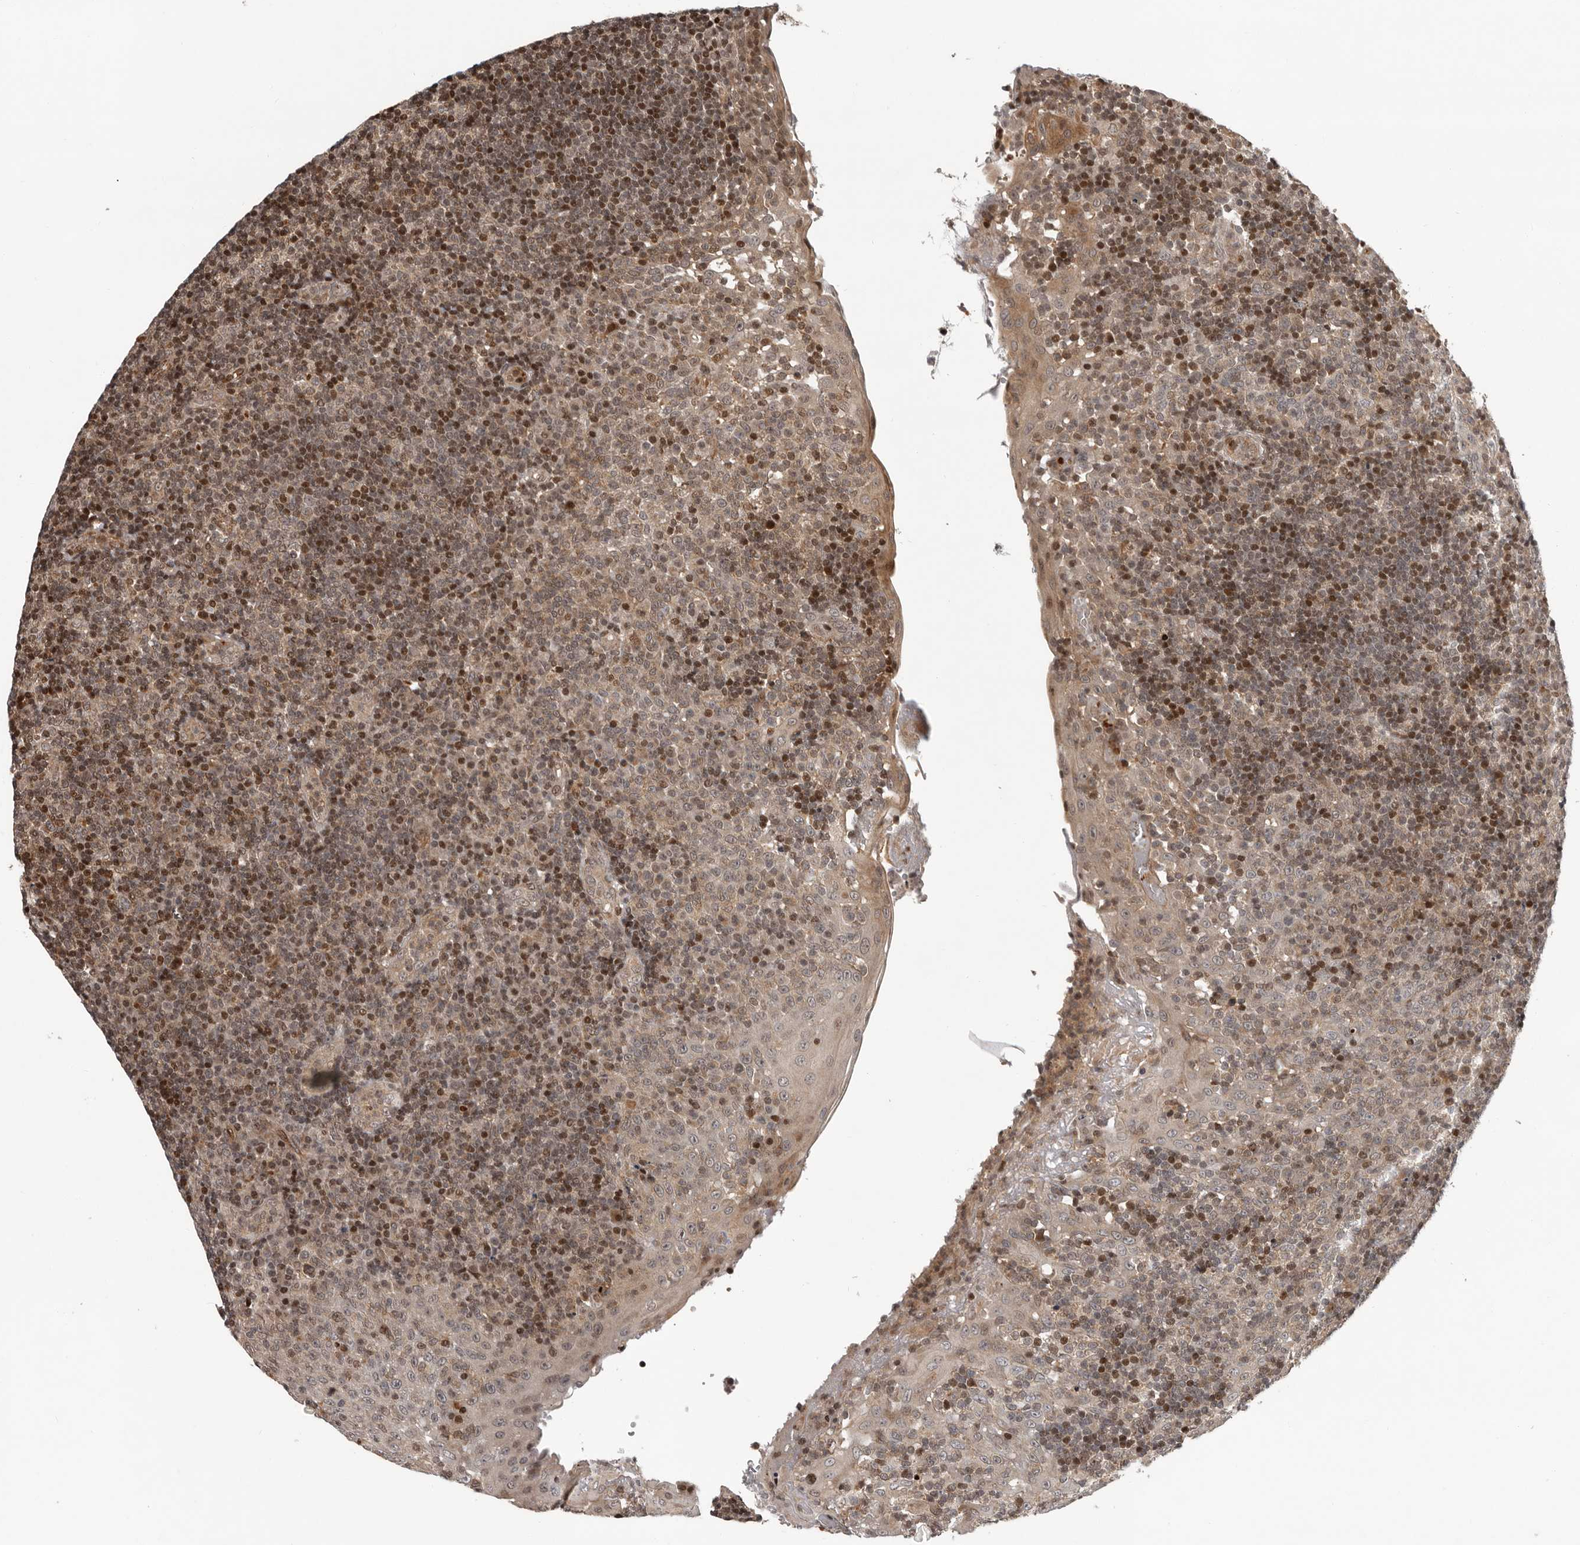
{"staining": {"intensity": "moderate", "quantity": "<25%", "location": "cytoplasmic/membranous,nuclear"}, "tissue": "tonsil", "cell_type": "Germinal center cells", "image_type": "normal", "snomed": [{"axis": "morphology", "description": "Normal tissue, NOS"}, {"axis": "topography", "description": "Tonsil"}], "caption": "Tonsil stained for a protein exhibits moderate cytoplasmic/membranous,nuclear positivity in germinal center cells. Nuclei are stained in blue.", "gene": "RABIF", "patient": {"sex": "female", "age": 40}}